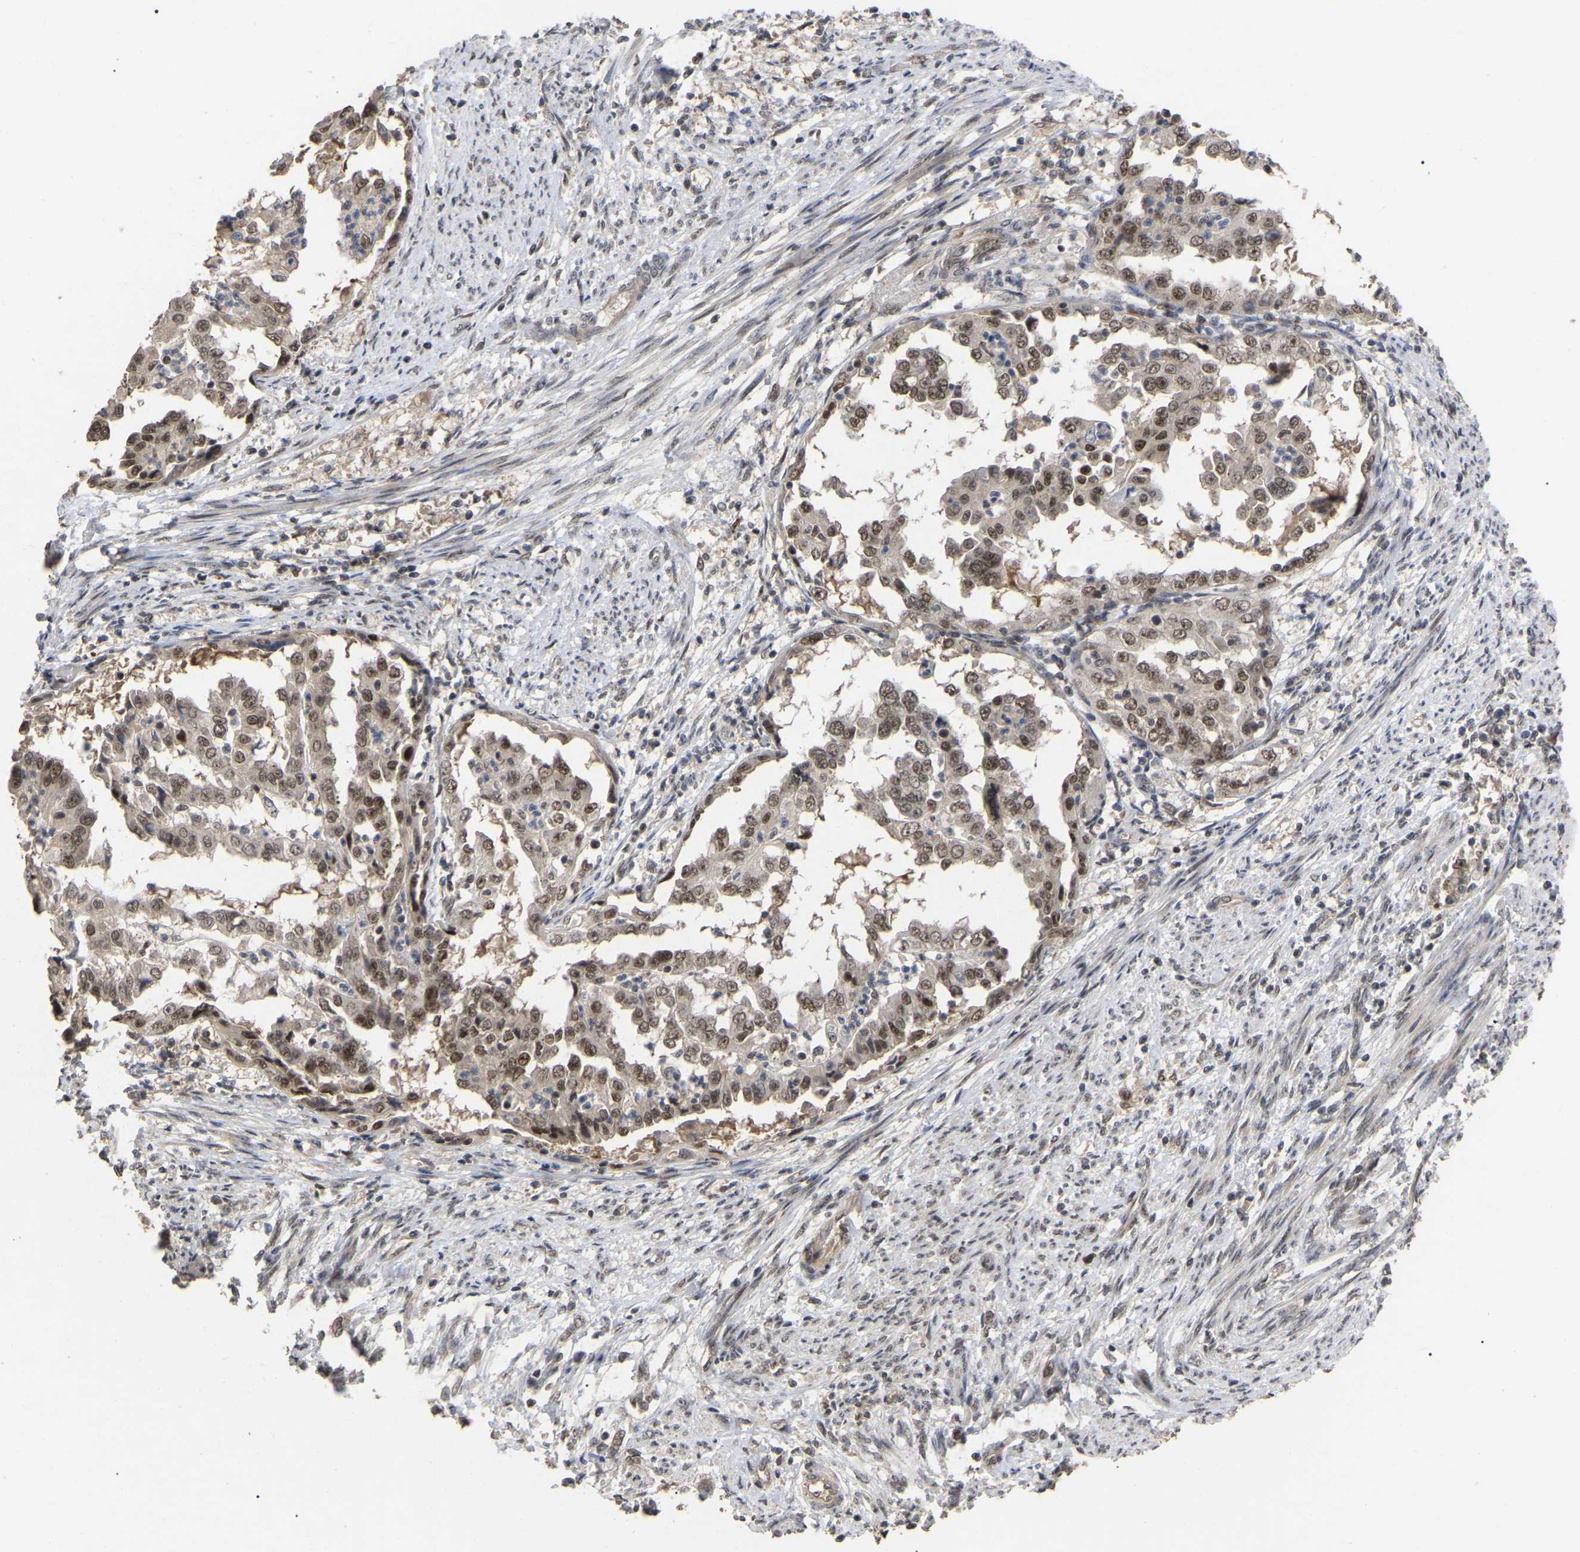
{"staining": {"intensity": "moderate", "quantity": ">75%", "location": "cytoplasmic/membranous,nuclear"}, "tissue": "endometrial cancer", "cell_type": "Tumor cells", "image_type": "cancer", "snomed": [{"axis": "morphology", "description": "Adenocarcinoma, NOS"}, {"axis": "topography", "description": "Endometrium"}], "caption": "Protein expression analysis of endometrial cancer (adenocarcinoma) shows moderate cytoplasmic/membranous and nuclear expression in about >75% of tumor cells.", "gene": "JAZF1", "patient": {"sex": "female", "age": 85}}